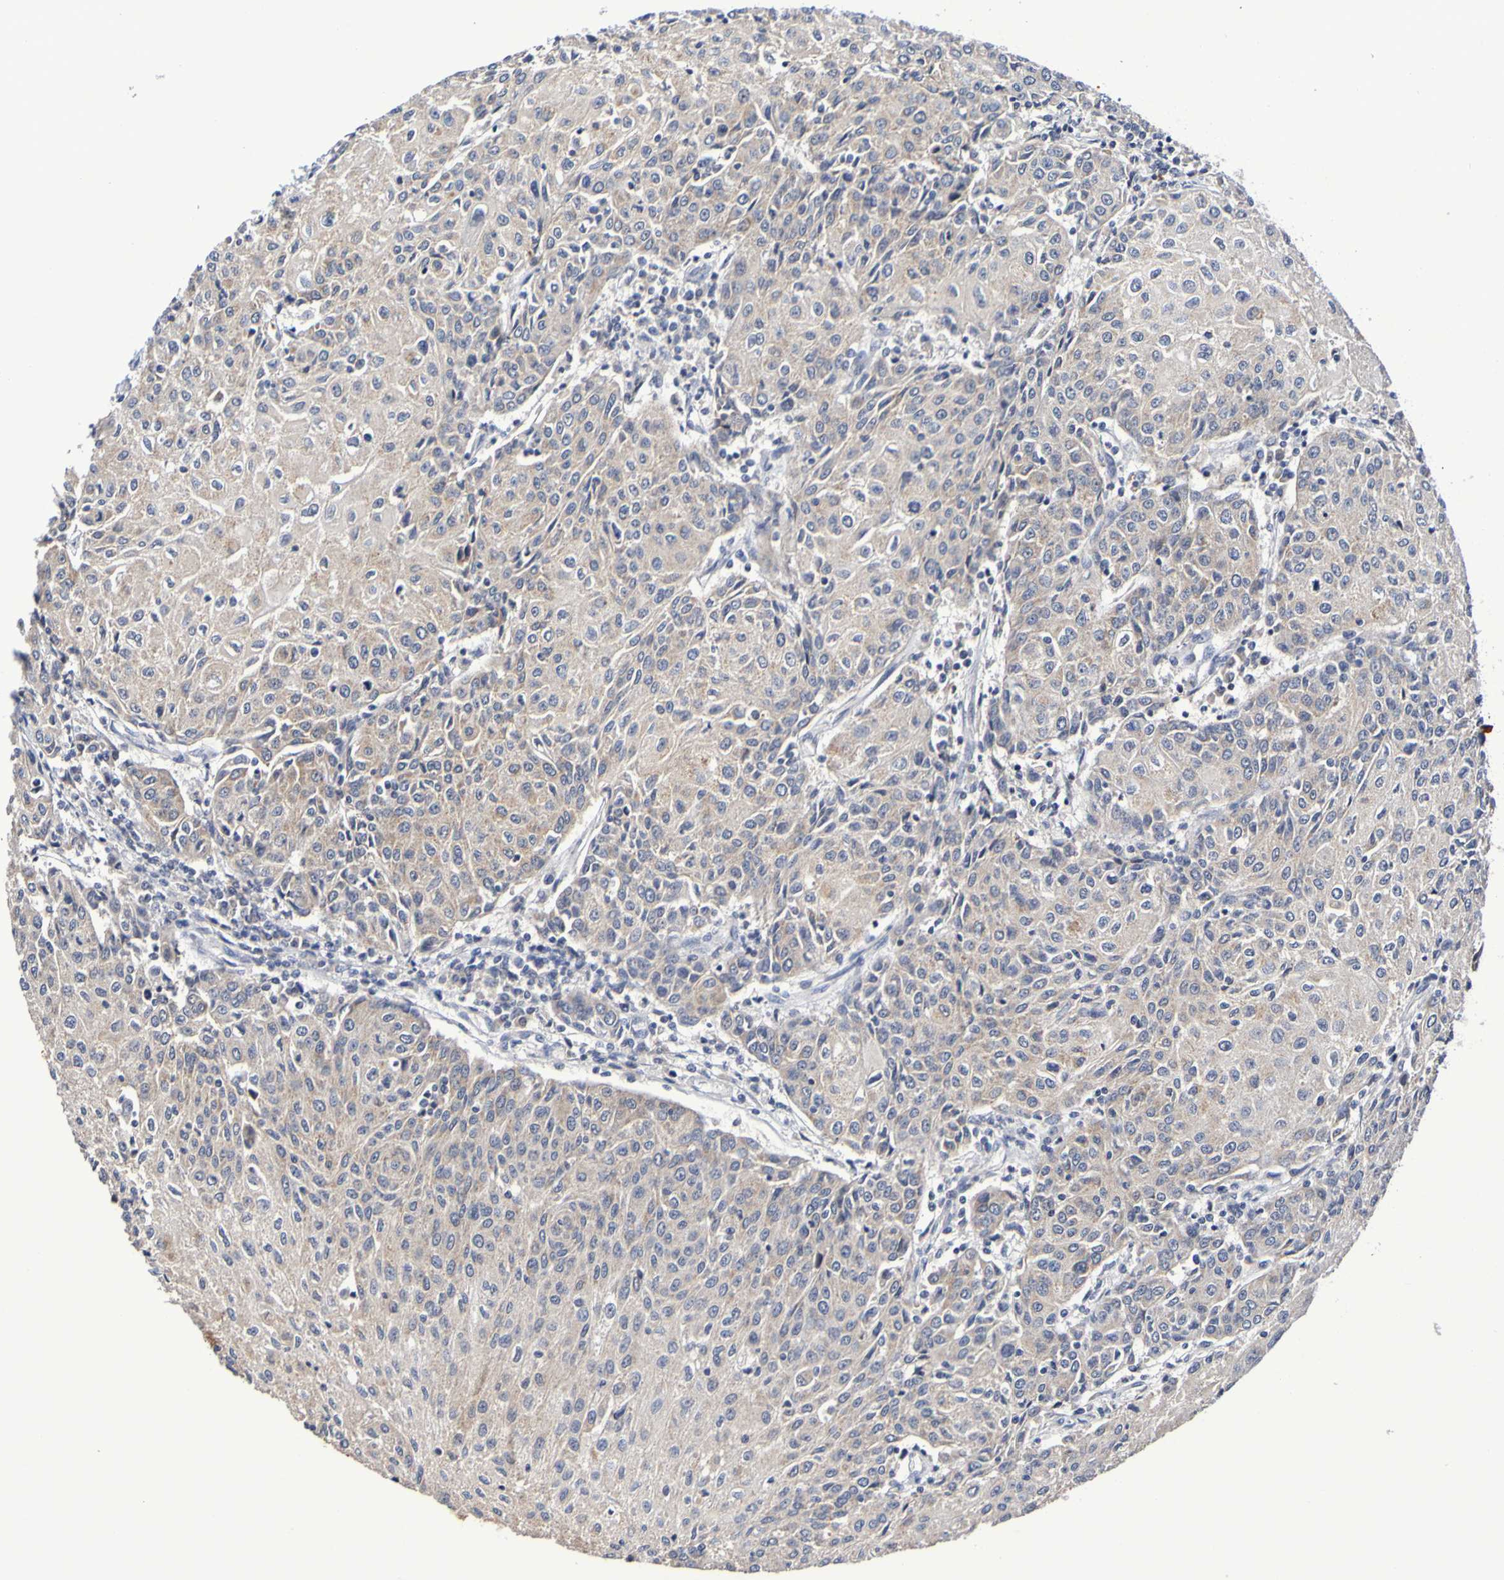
{"staining": {"intensity": "weak", "quantity": ">75%", "location": "cytoplasmic/membranous"}, "tissue": "urothelial cancer", "cell_type": "Tumor cells", "image_type": "cancer", "snomed": [{"axis": "morphology", "description": "Urothelial carcinoma, High grade"}, {"axis": "topography", "description": "Urinary bladder"}], "caption": "A brown stain labels weak cytoplasmic/membranous positivity of a protein in urothelial carcinoma (high-grade) tumor cells.", "gene": "PTP4A2", "patient": {"sex": "female", "age": 85}}